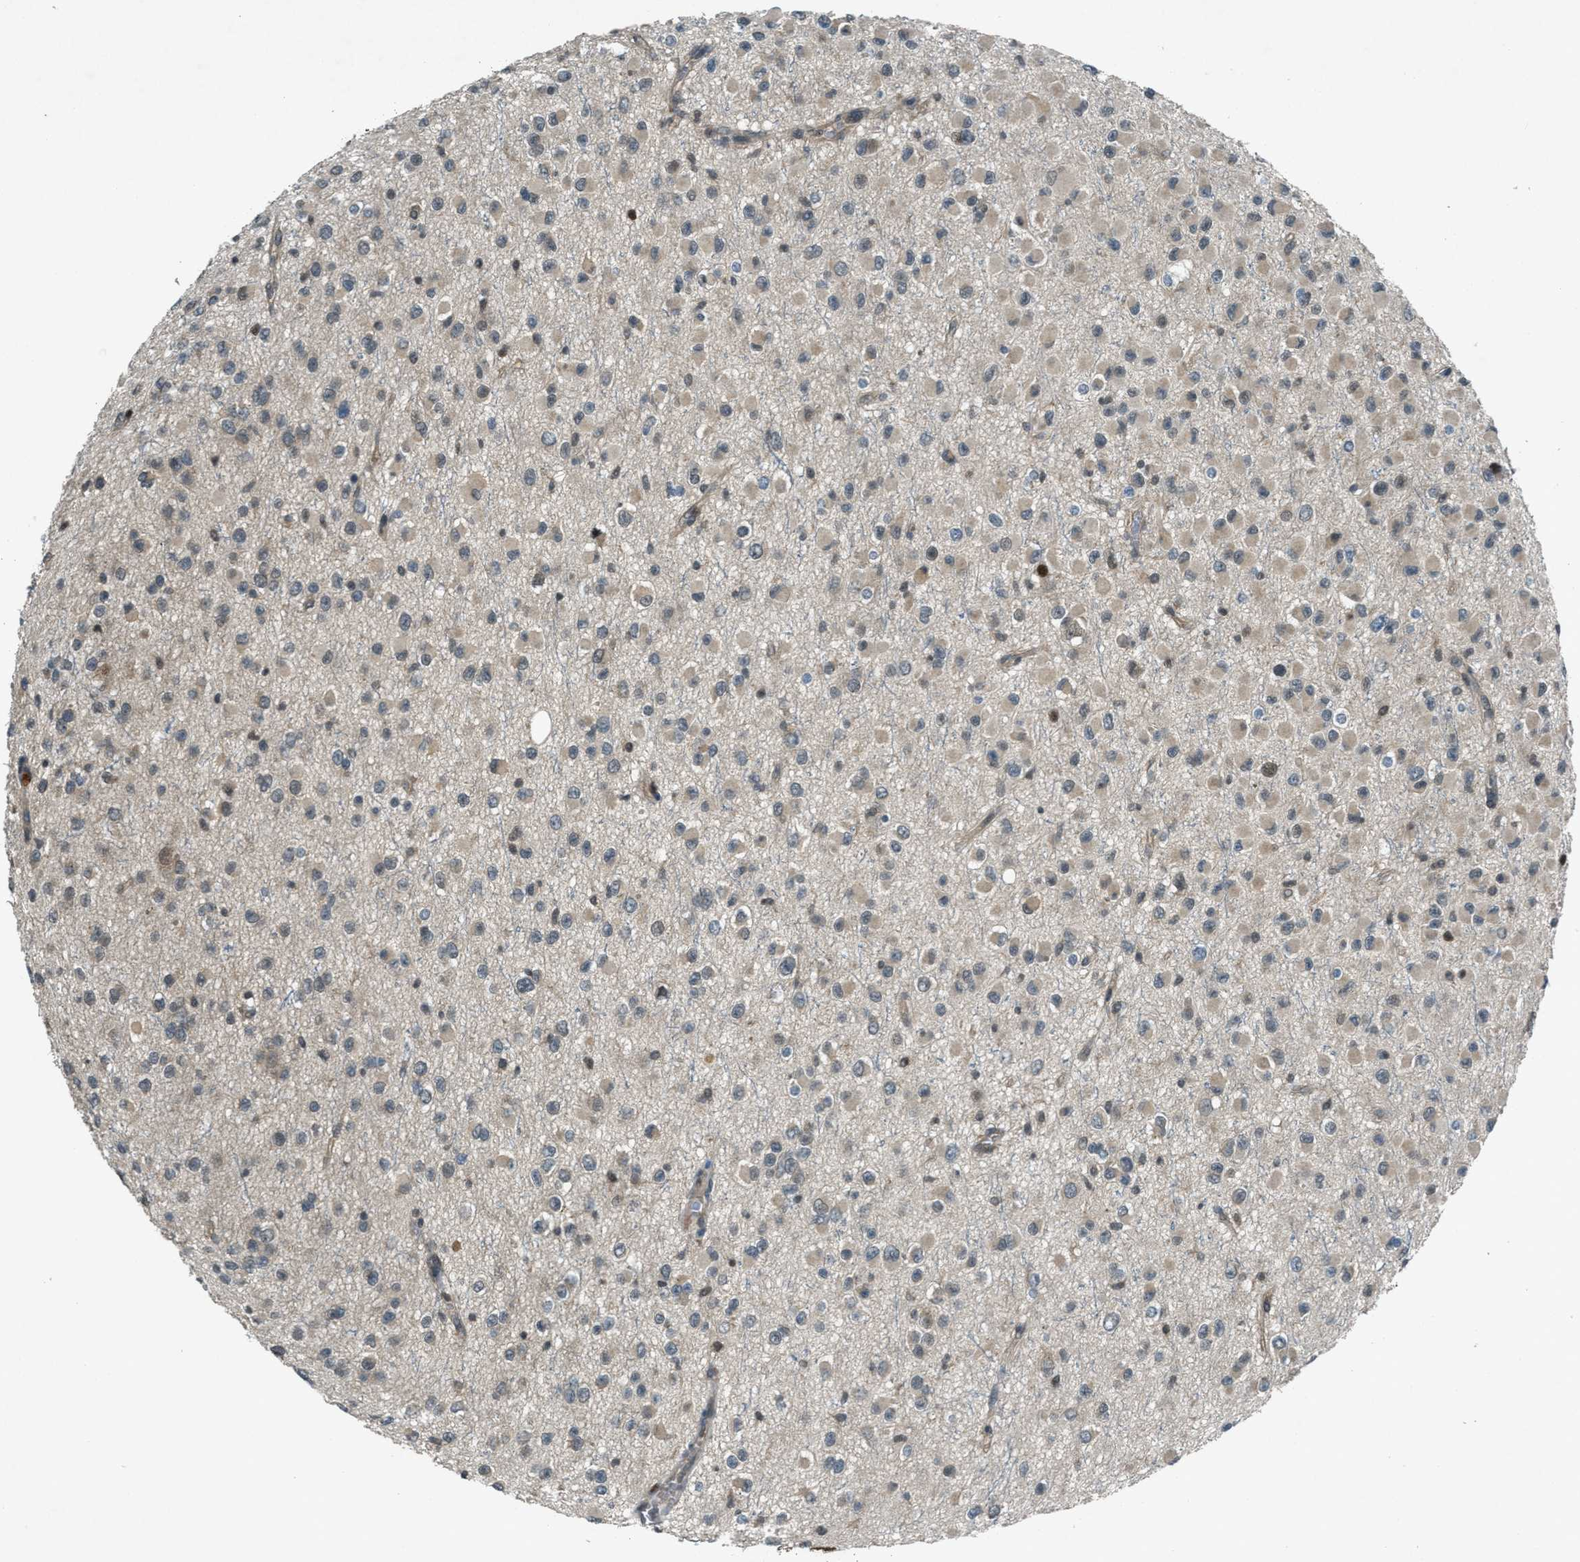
{"staining": {"intensity": "weak", "quantity": "25%-75%", "location": "cytoplasmic/membranous,nuclear"}, "tissue": "glioma", "cell_type": "Tumor cells", "image_type": "cancer", "snomed": [{"axis": "morphology", "description": "Glioma, malignant, Low grade"}, {"axis": "topography", "description": "Brain"}], "caption": "Glioma tissue displays weak cytoplasmic/membranous and nuclear staining in approximately 25%-75% of tumor cells", "gene": "DUSP6", "patient": {"sex": "male", "age": 42}}